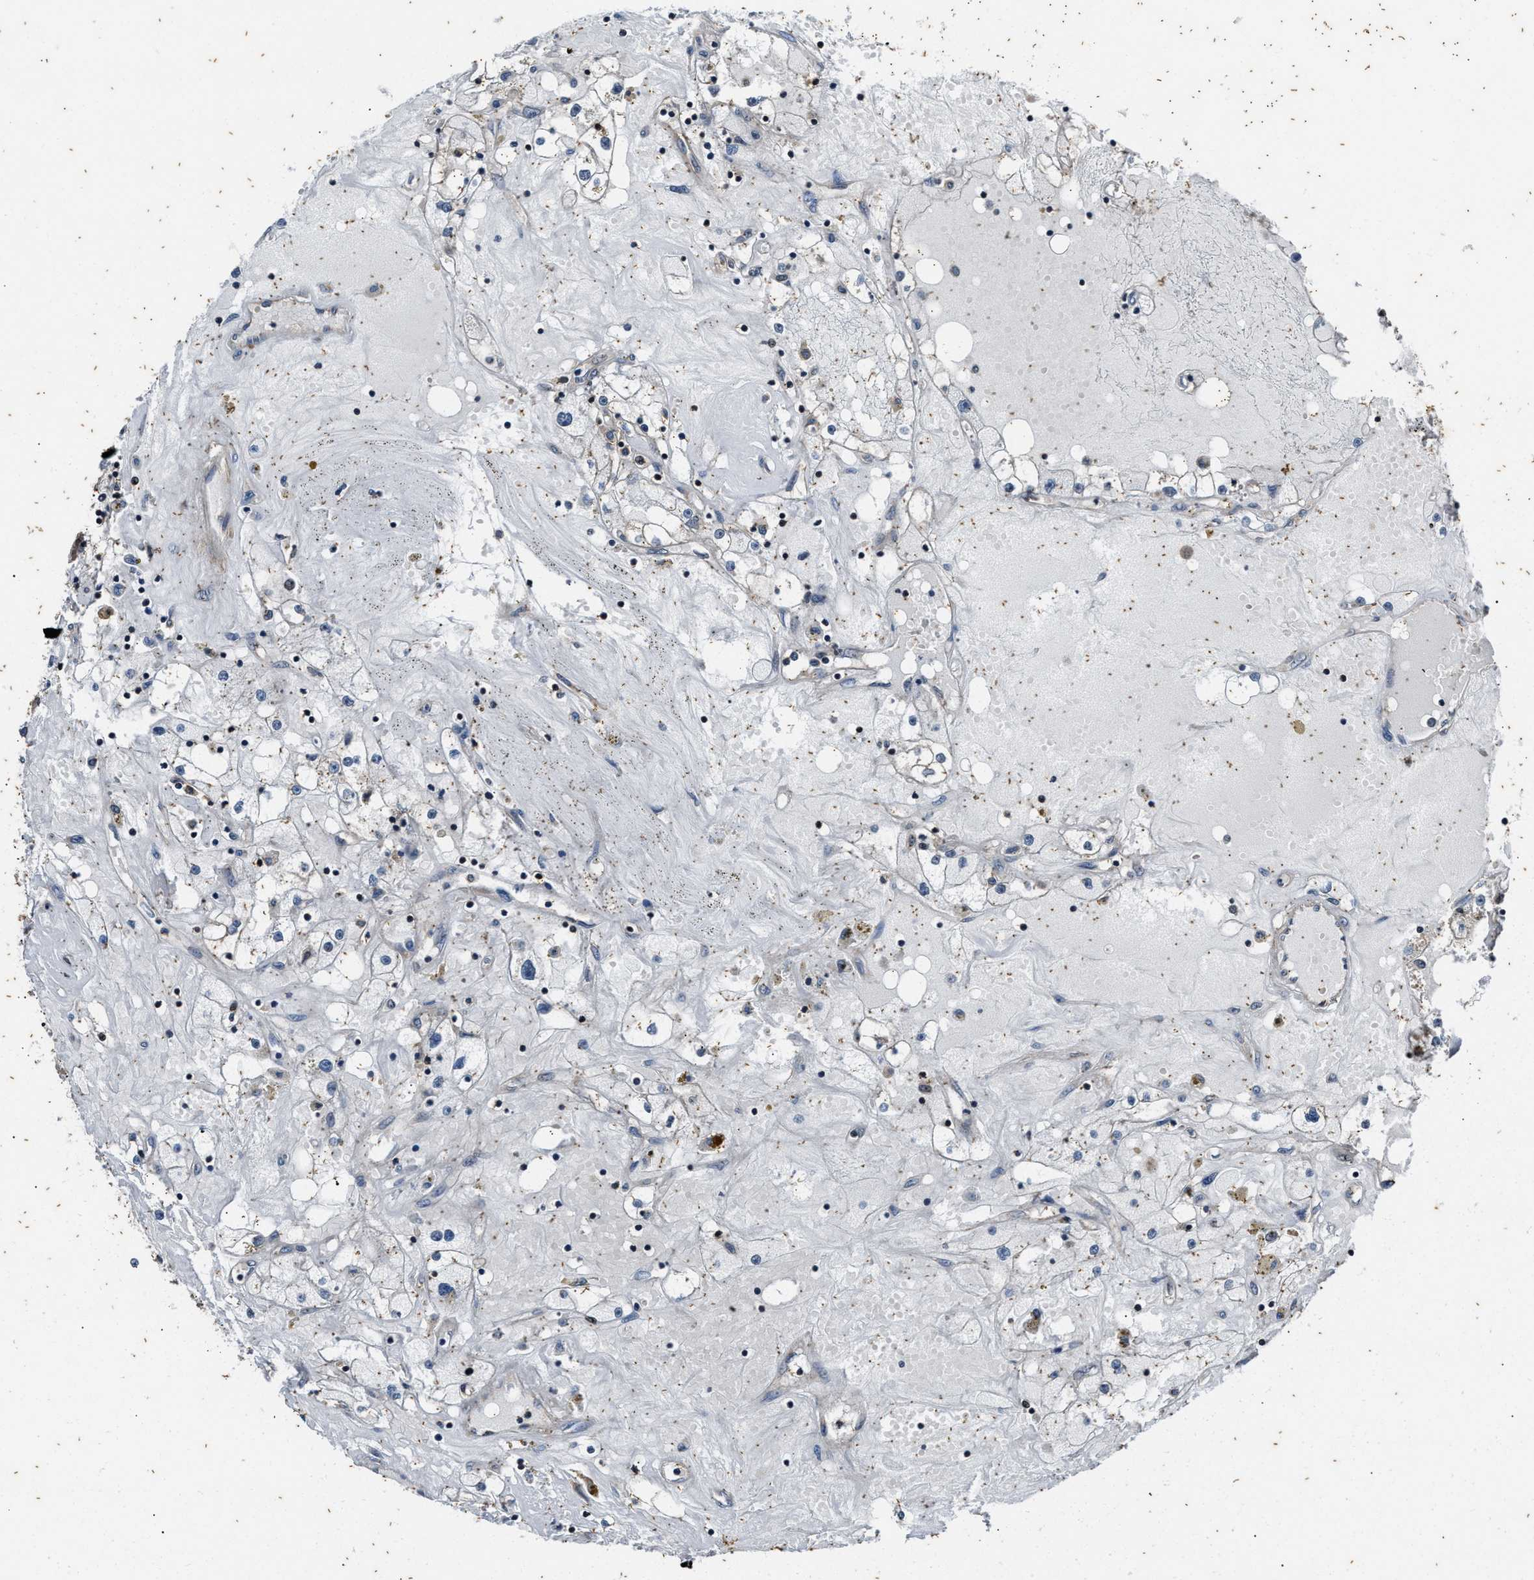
{"staining": {"intensity": "negative", "quantity": "none", "location": "none"}, "tissue": "renal cancer", "cell_type": "Tumor cells", "image_type": "cancer", "snomed": [{"axis": "morphology", "description": "Adenocarcinoma, NOS"}, {"axis": "topography", "description": "Kidney"}], "caption": "A high-resolution histopathology image shows immunohistochemistry staining of renal adenocarcinoma, which displays no significant positivity in tumor cells. (Brightfield microscopy of DAB IHC at high magnification).", "gene": "PTPN7", "patient": {"sex": "male", "age": 56}}